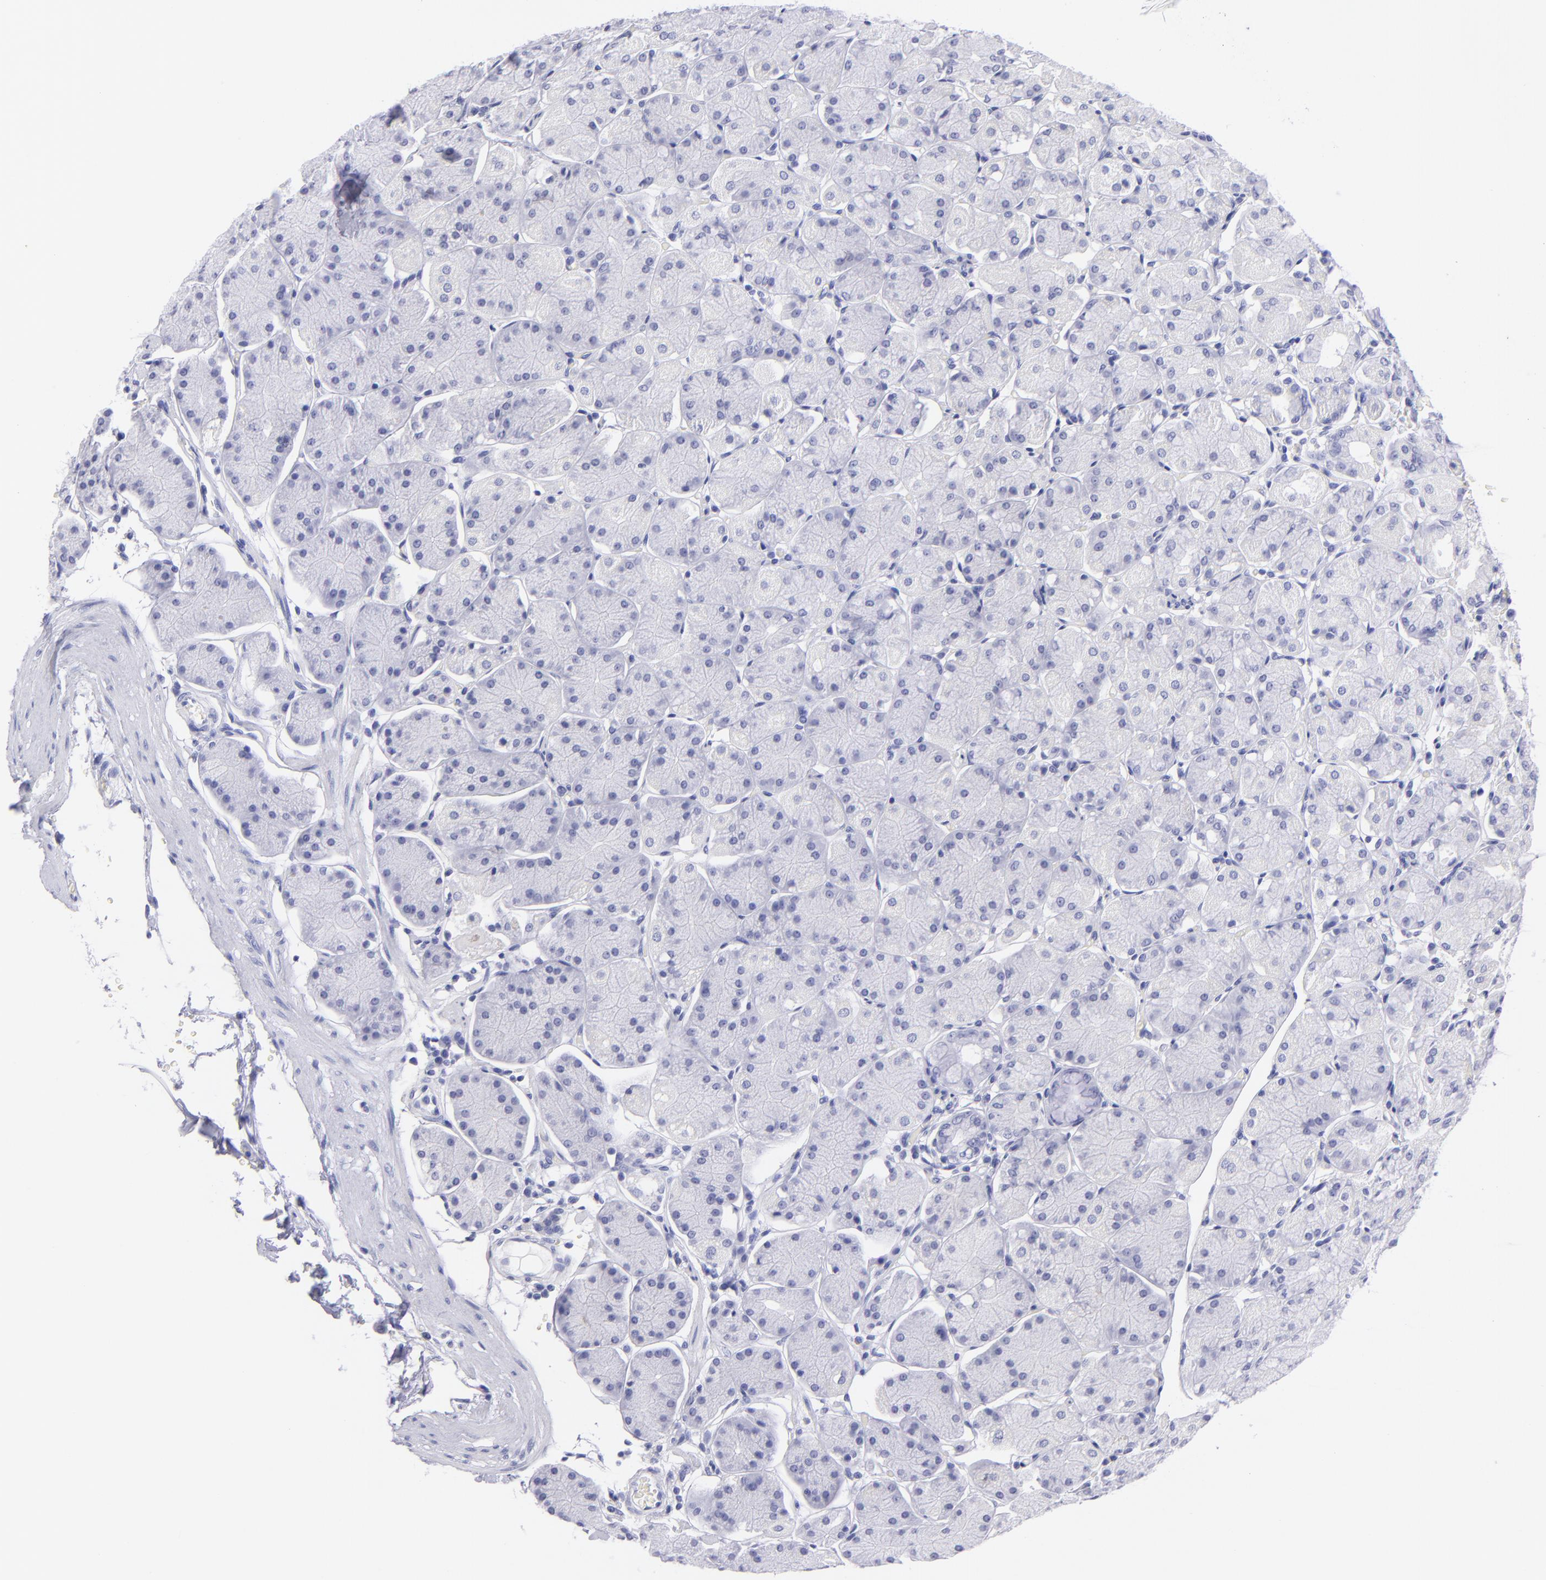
{"staining": {"intensity": "negative", "quantity": "none", "location": "none"}, "tissue": "stomach", "cell_type": "Glandular cells", "image_type": "normal", "snomed": [{"axis": "morphology", "description": "Normal tissue, NOS"}, {"axis": "topography", "description": "Stomach, upper"}, {"axis": "topography", "description": "Stomach"}], "caption": "Glandular cells show no significant staining in unremarkable stomach.", "gene": "CNP", "patient": {"sex": "male", "age": 76}}